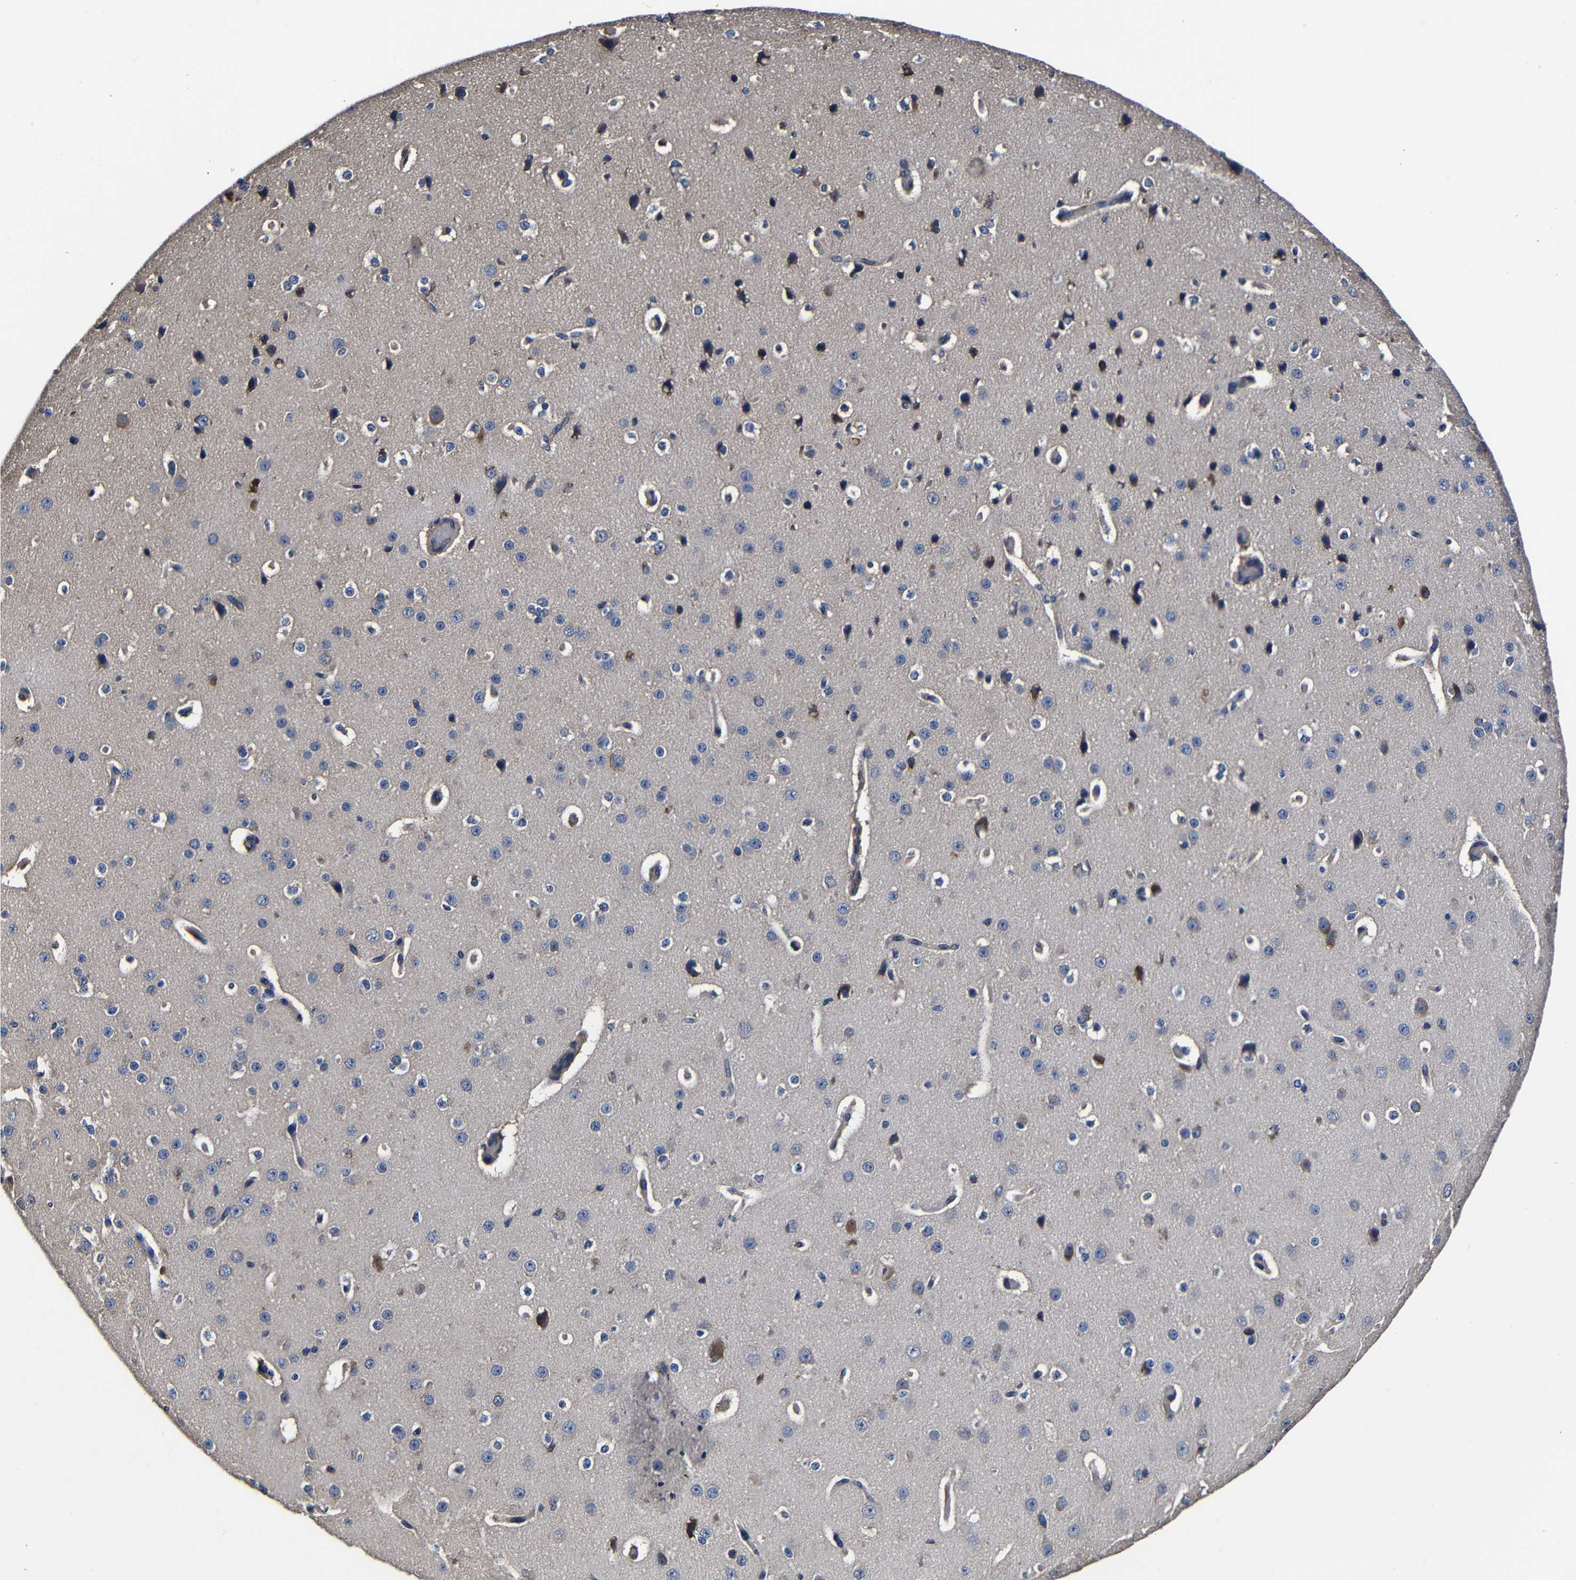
{"staining": {"intensity": "negative", "quantity": "none", "location": "none"}, "tissue": "cerebral cortex", "cell_type": "Endothelial cells", "image_type": "normal", "snomed": [{"axis": "morphology", "description": "Normal tissue, NOS"}, {"axis": "morphology", "description": "Developmental malformation"}, {"axis": "topography", "description": "Cerebral cortex"}], "caption": "This image is of benign cerebral cortex stained with immunohistochemistry (IHC) to label a protein in brown with the nuclei are counter-stained blue. There is no expression in endothelial cells.", "gene": "SCN9A", "patient": {"sex": "female", "age": 30}}